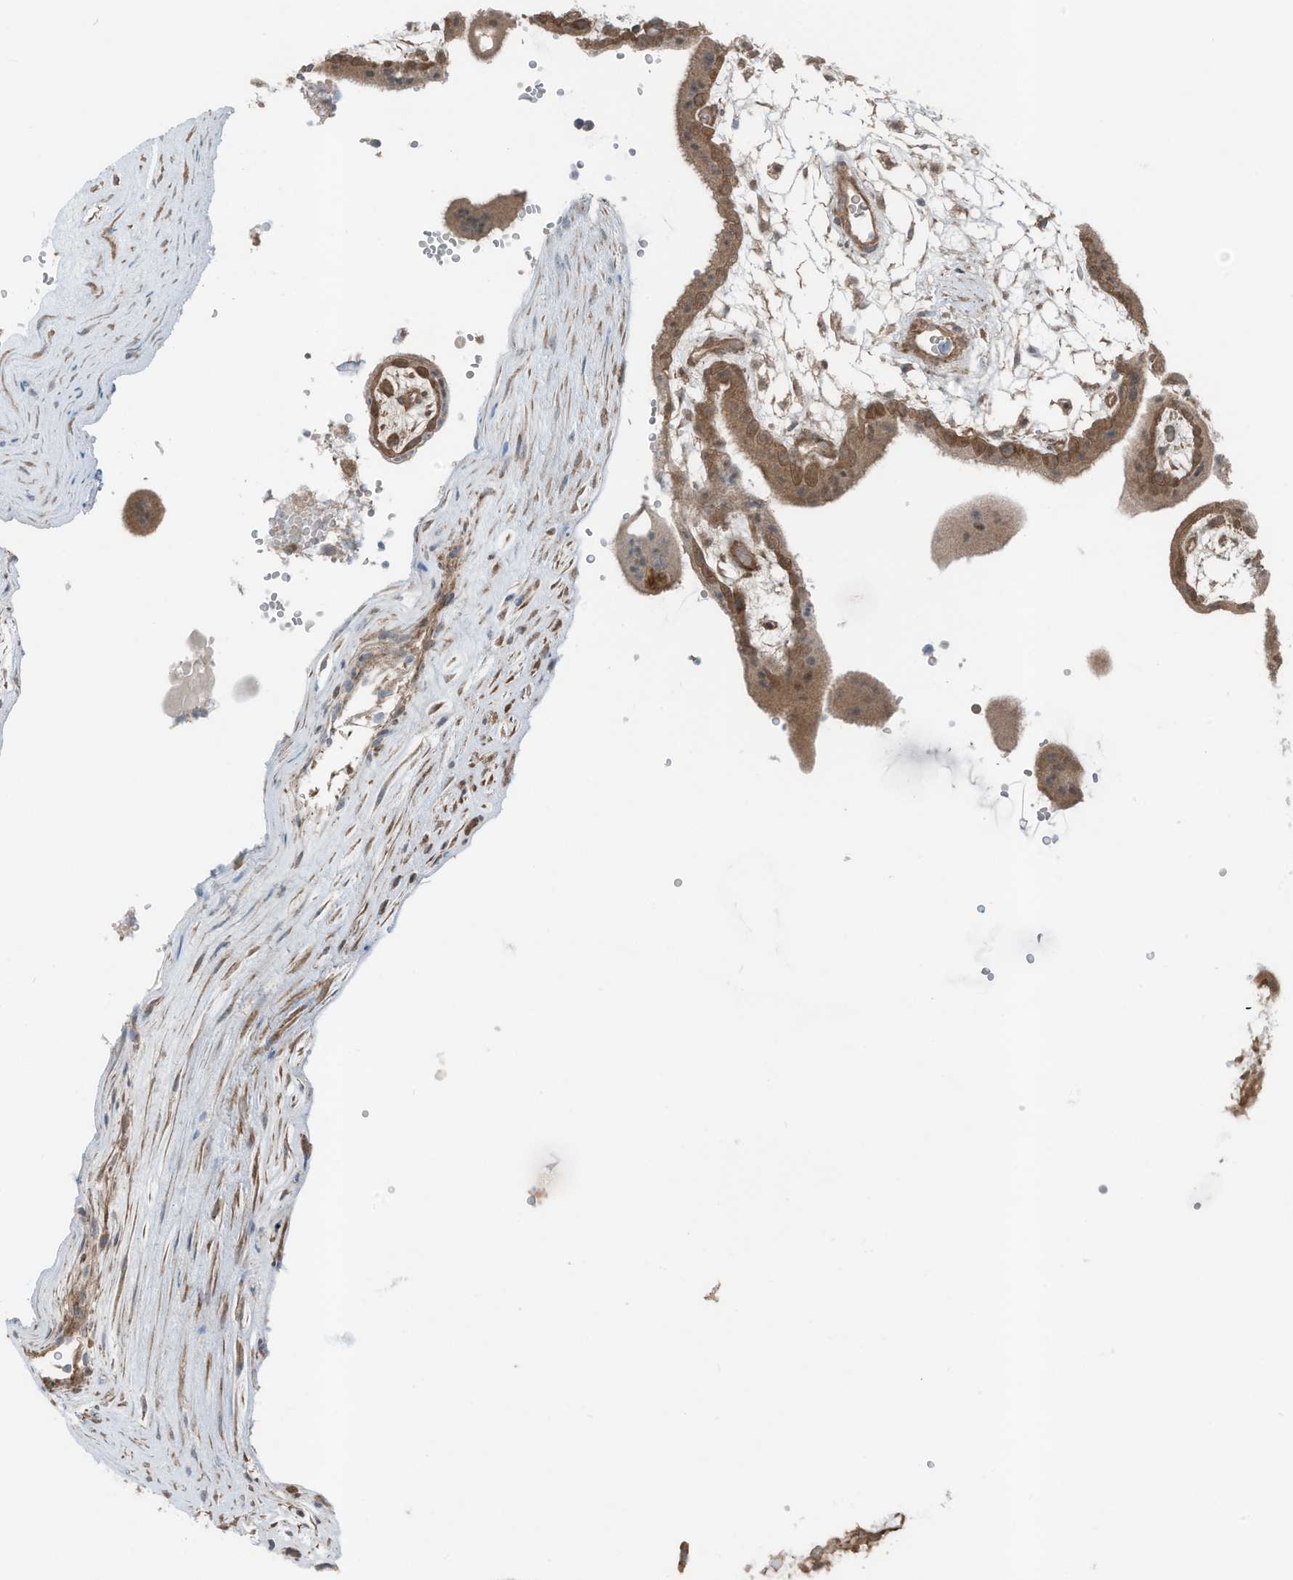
{"staining": {"intensity": "moderate", "quantity": ">75%", "location": "cytoplasmic/membranous"}, "tissue": "placenta", "cell_type": "Trophoblastic cells", "image_type": "normal", "snomed": [{"axis": "morphology", "description": "Normal tissue, NOS"}, {"axis": "topography", "description": "Placenta"}], "caption": "Trophoblastic cells demonstrate medium levels of moderate cytoplasmic/membranous positivity in about >75% of cells in normal human placenta. The staining is performed using DAB (3,3'-diaminobenzidine) brown chromogen to label protein expression. The nuclei are counter-stained blue using hematoxylin.", "gene": "TXNDC9", "patient": {"sex": "female", "age": 18}}